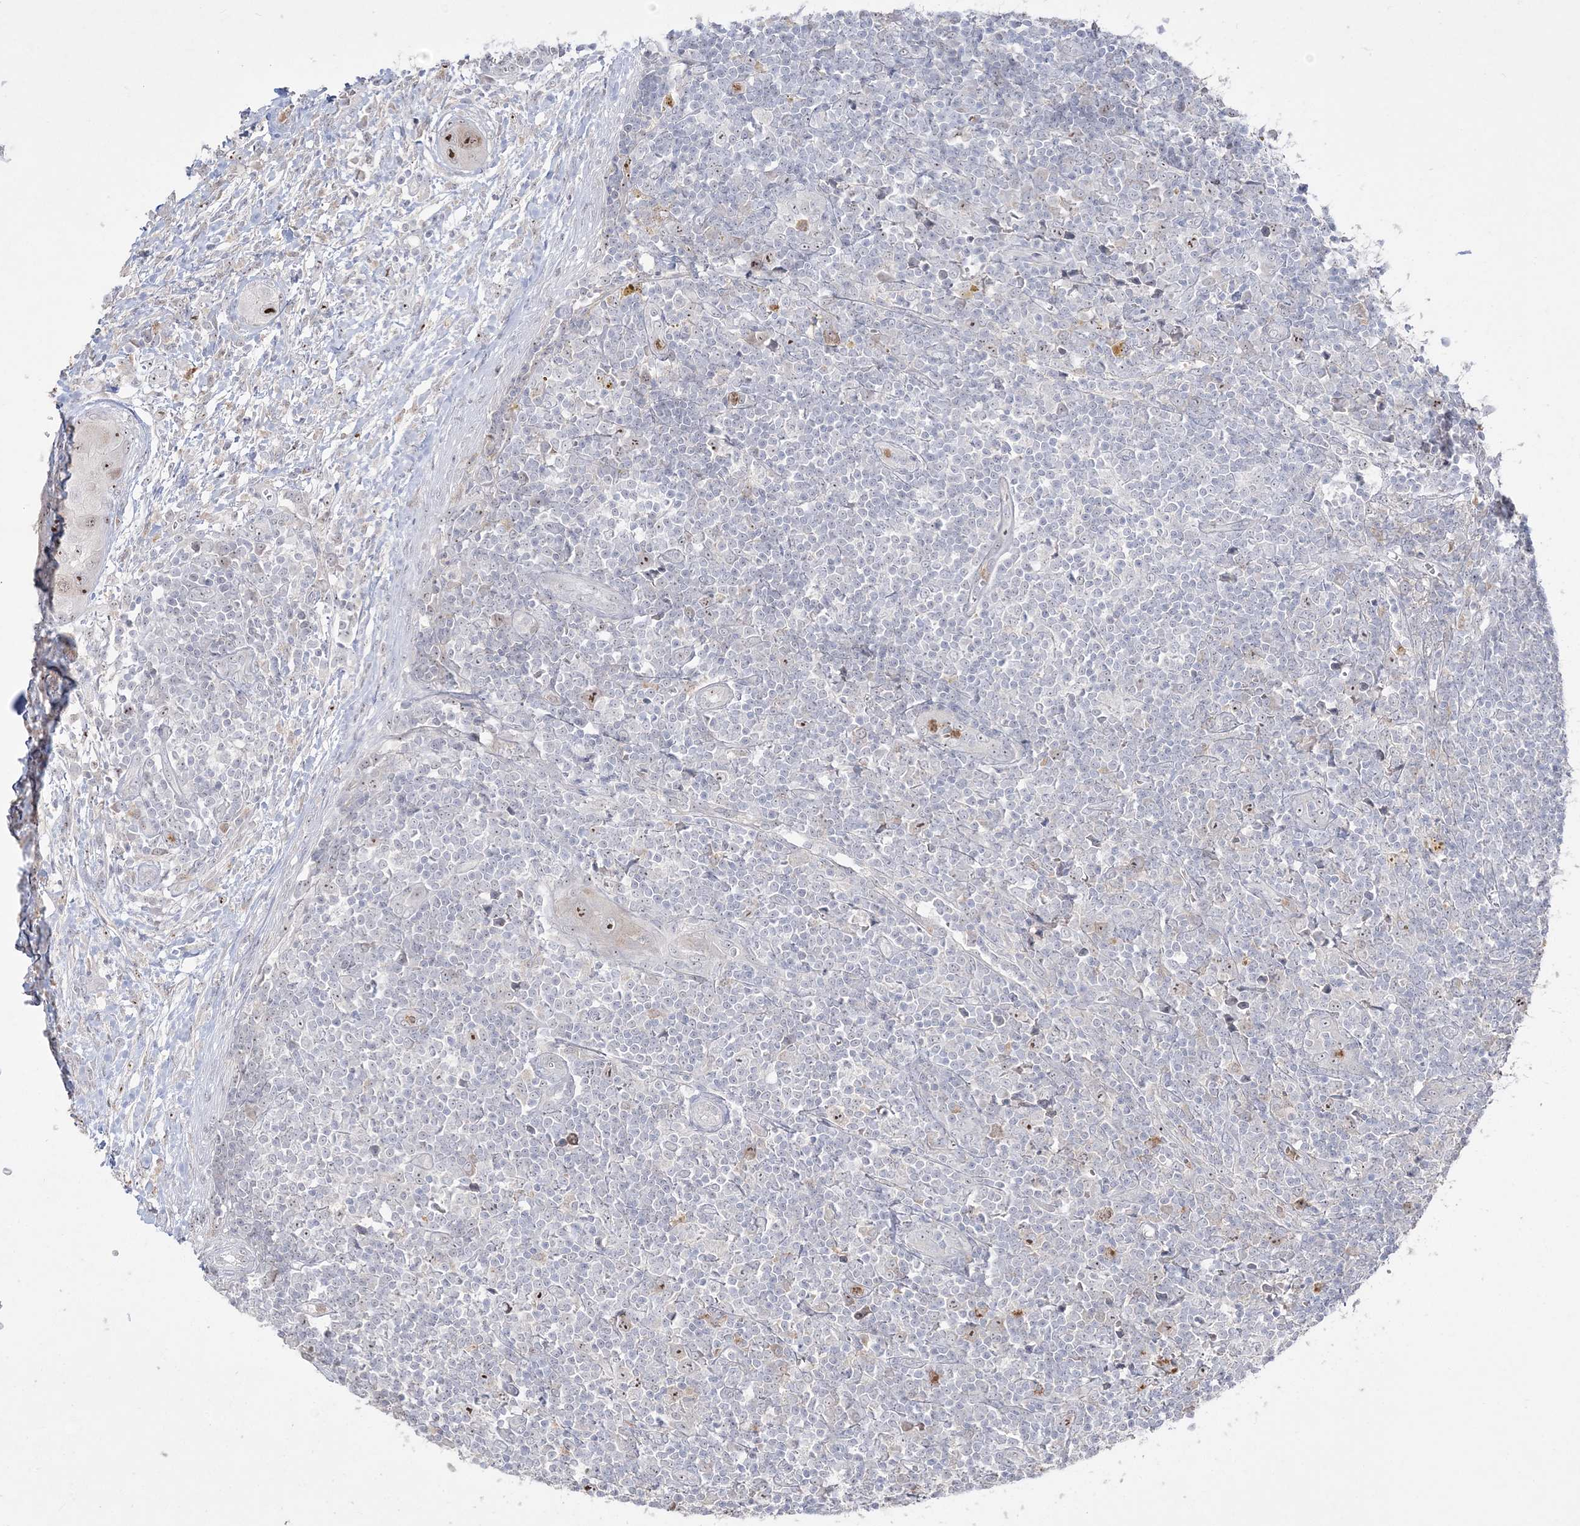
{"staining": {"intensity": "weak", "quantity": "<25%", "location": "nuclear"}, "tissue": "lymph node", "cell_type": "Germinal center cells", "image_type": "normal", "snomed": [{"axis": "morphology", "description": "Normal tissue, NOS"}, {"axis": "morphology", "description": "Squamous cell carcinoma, metastatic, NOS"}, {"axis": "topography", "description": "Lymph node"}], "caption": "This is a micrograph of immunohistochemistry (IHC) staining of unremarkable lymph node, which shows no expression in germinal center cells. The staining is performed using DAB (3,3'-diaminobenzidine) brown chromogen with nuclei counter-stained in using hematoxylin.", "gene": "NOP16", "patient": {"sex": "male", "age": 73}}